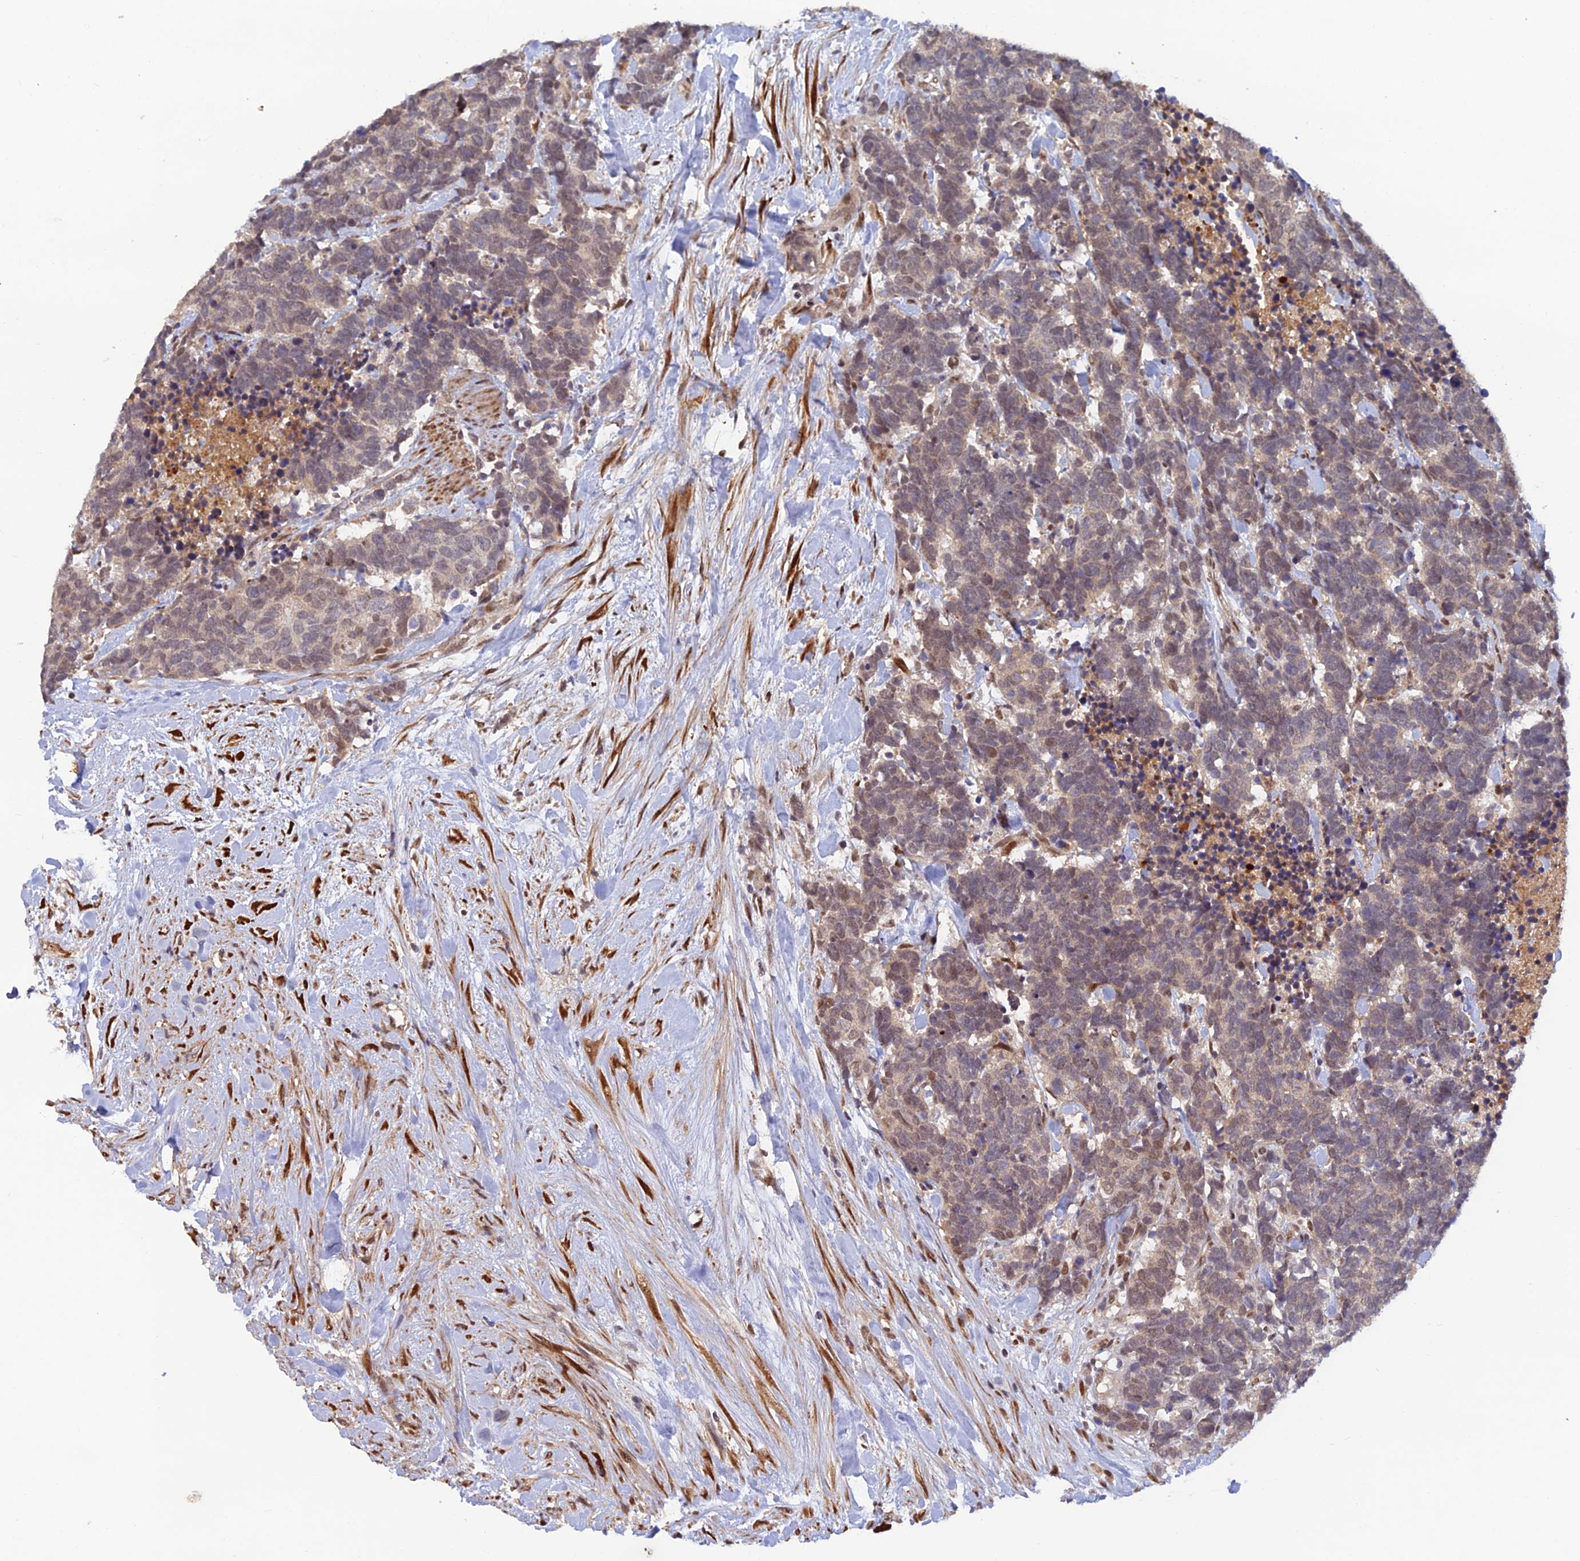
{"staining": {"intensity": "weak", "quantity": "25%-75%", "location": "cytoplasmic/membranous,nuclear"}, "tissue": "carcinoid", "cell_type": "Tumor cells", "image_type": "cancer", "snomed": [{"axis": "morphology", "description": "Carcinoma, NOS"}, {"axis": "morphology", "description": "Carcinoid, malignant, NOS"}, {"axis": "topography", "description": "Prostate"}], "caption": "A micrograph of human carcinoid stained for a protein shows weak cytoplasmic/membranous and nuclear brown staining in tumor cells.", "gene": "ZNF565", "patient": {"sex": "male", "age": 57}}